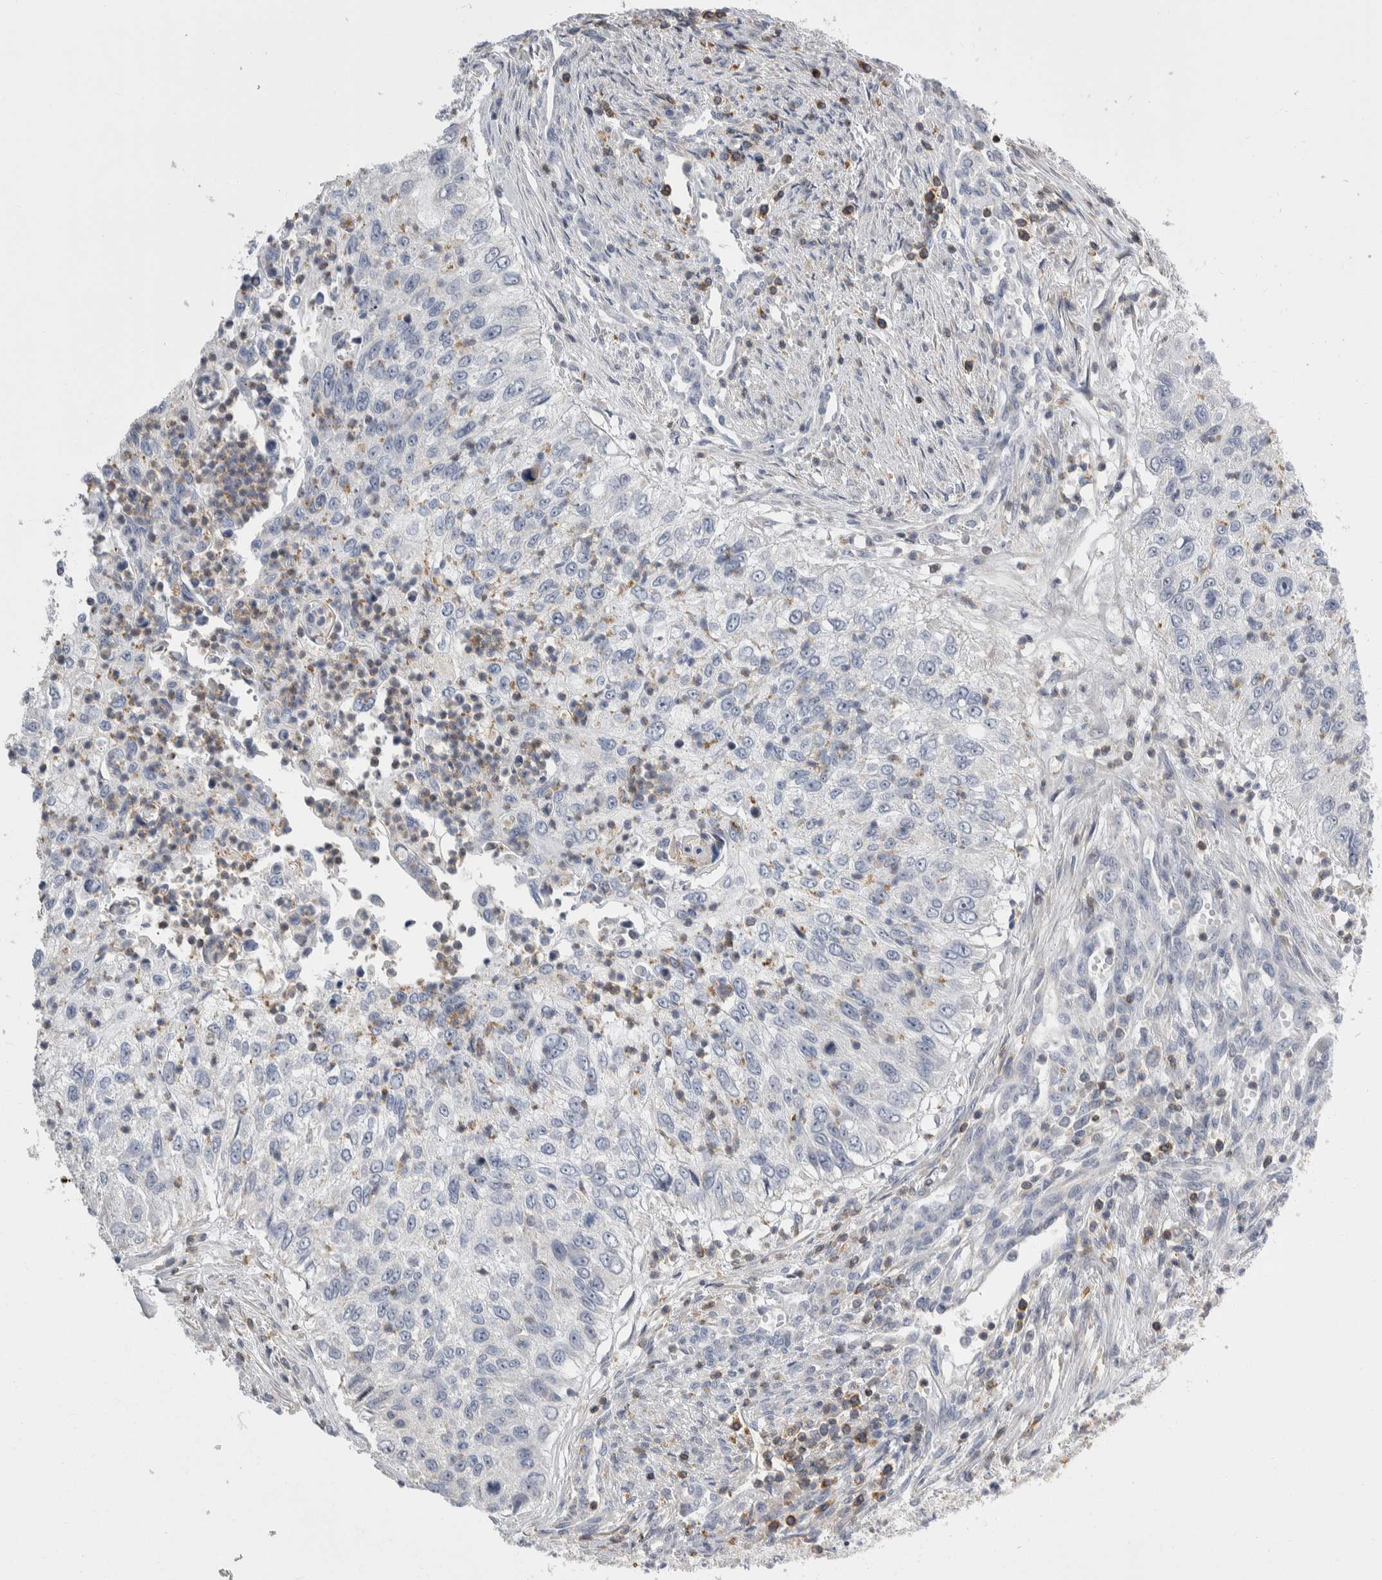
{"staining": {"intensity": "negative", "quantity": "none", "location": "none"}, "tissue": "urothelial cancer", "cell_type": "Tumor cells", "image_type": "cancer", "snomed": [{"axis": "morphology", "description": "Urothelial carcinoma, High grade"}, {"axis": "topography", "description": "Urinary bladder"}], "caption": "The immunohistochemistry micrograph has no significant positivity in tumor cells of urothelial carcinoma (high-grade) tissue. (DAB (3,3'-diaminobenzidine) immunohistochemistry, high magnification).", "gene": "CEP295NL", "patient": {"sex": "female", "age": 60}}